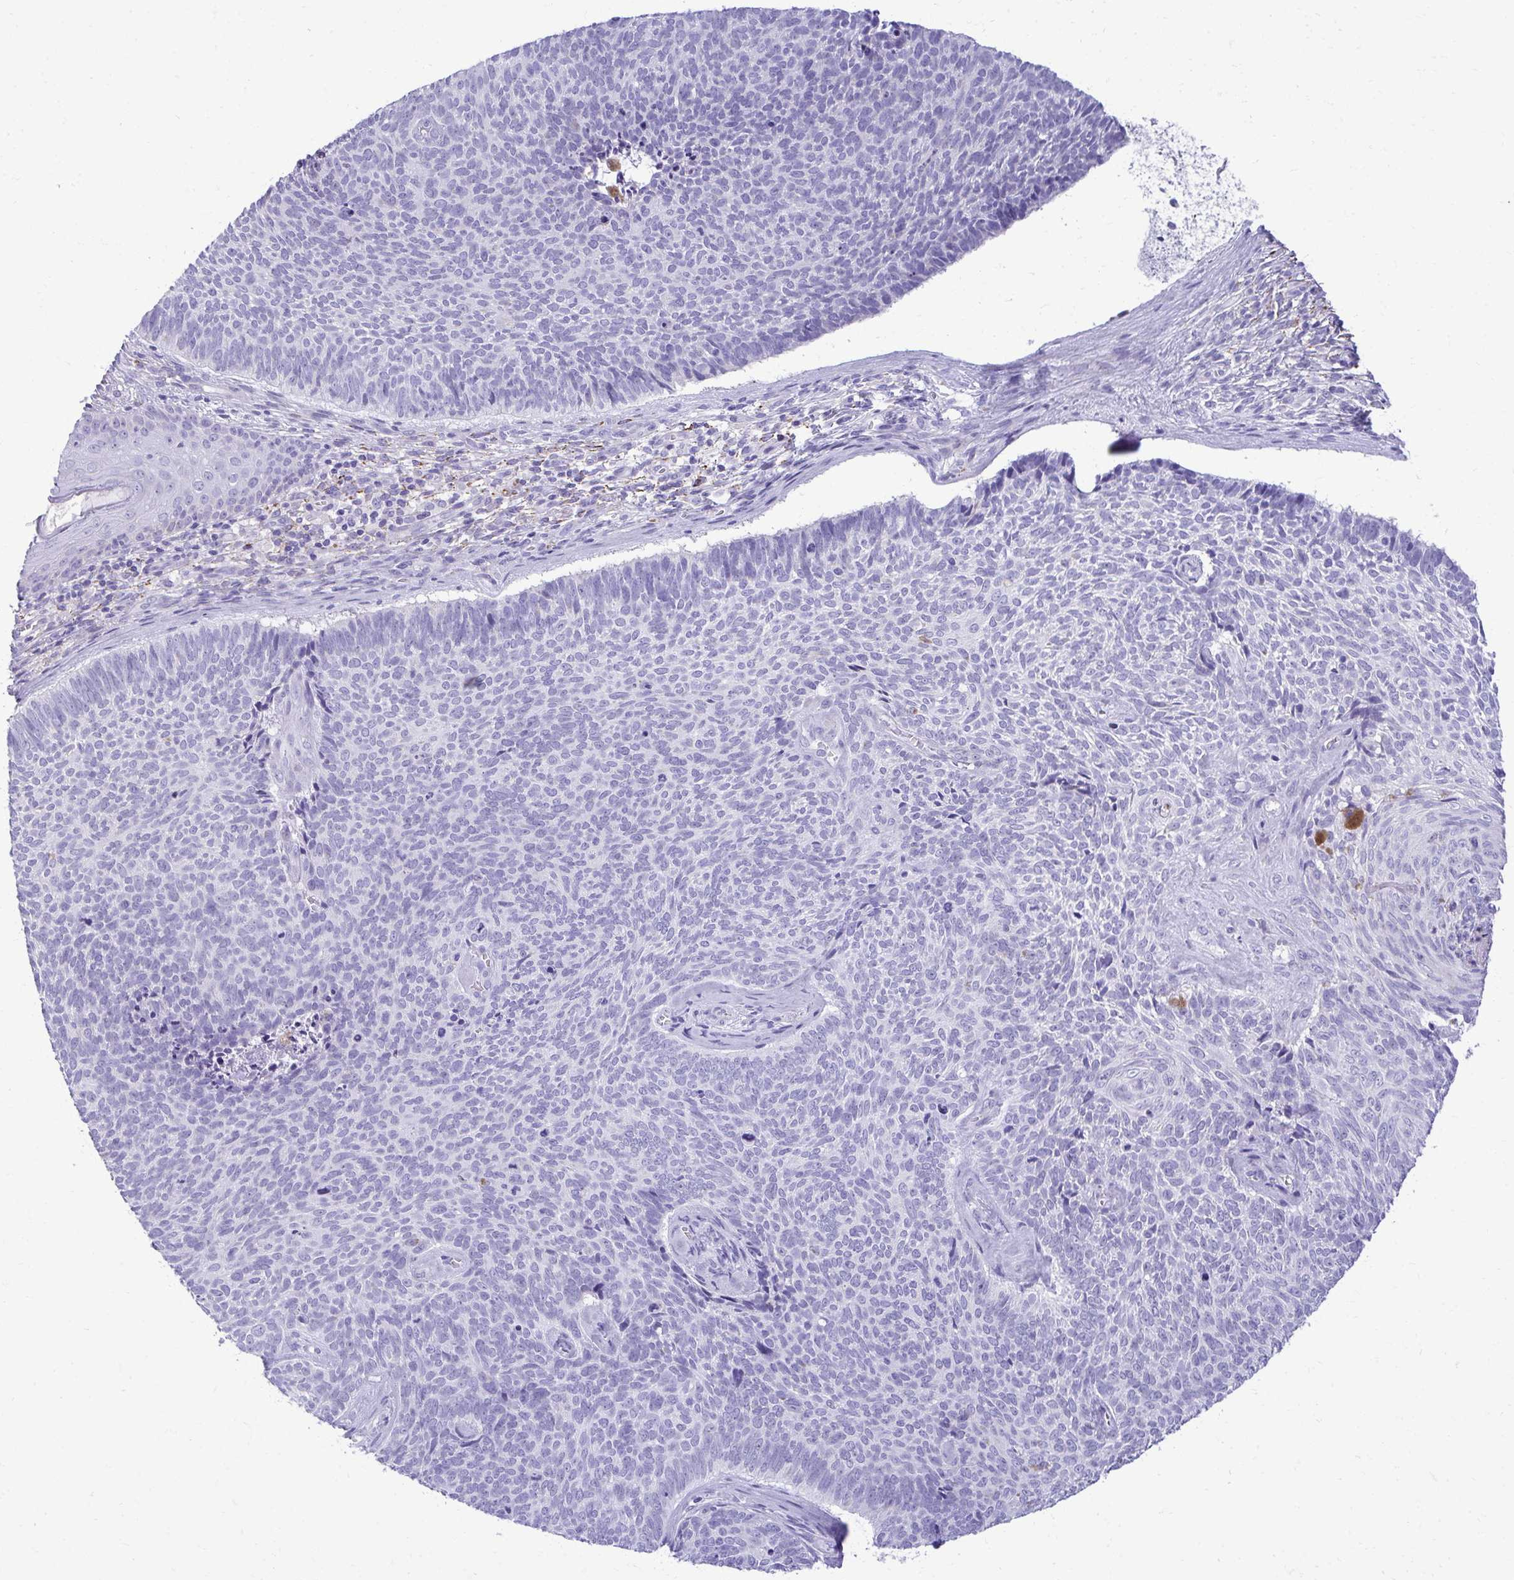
{"staining": {"intensity": "negative", "quantity": "none", "location": "none"}, "tissue": "skin cancer", "cell_type": "Tumor cells", "image_type": "cancer", "snomed": [{"axis": "morphology", "description": "Basal cell carcinoma"}, {"axis": "topography", "description": "Skin"}], "caption": "A micrograph of basal cell carcinoma (skin) stained for a protein demonstrates no brown staining in tumor cells.", "gene": "AIG1", "patient": {"sex": "female", "age": 80}}